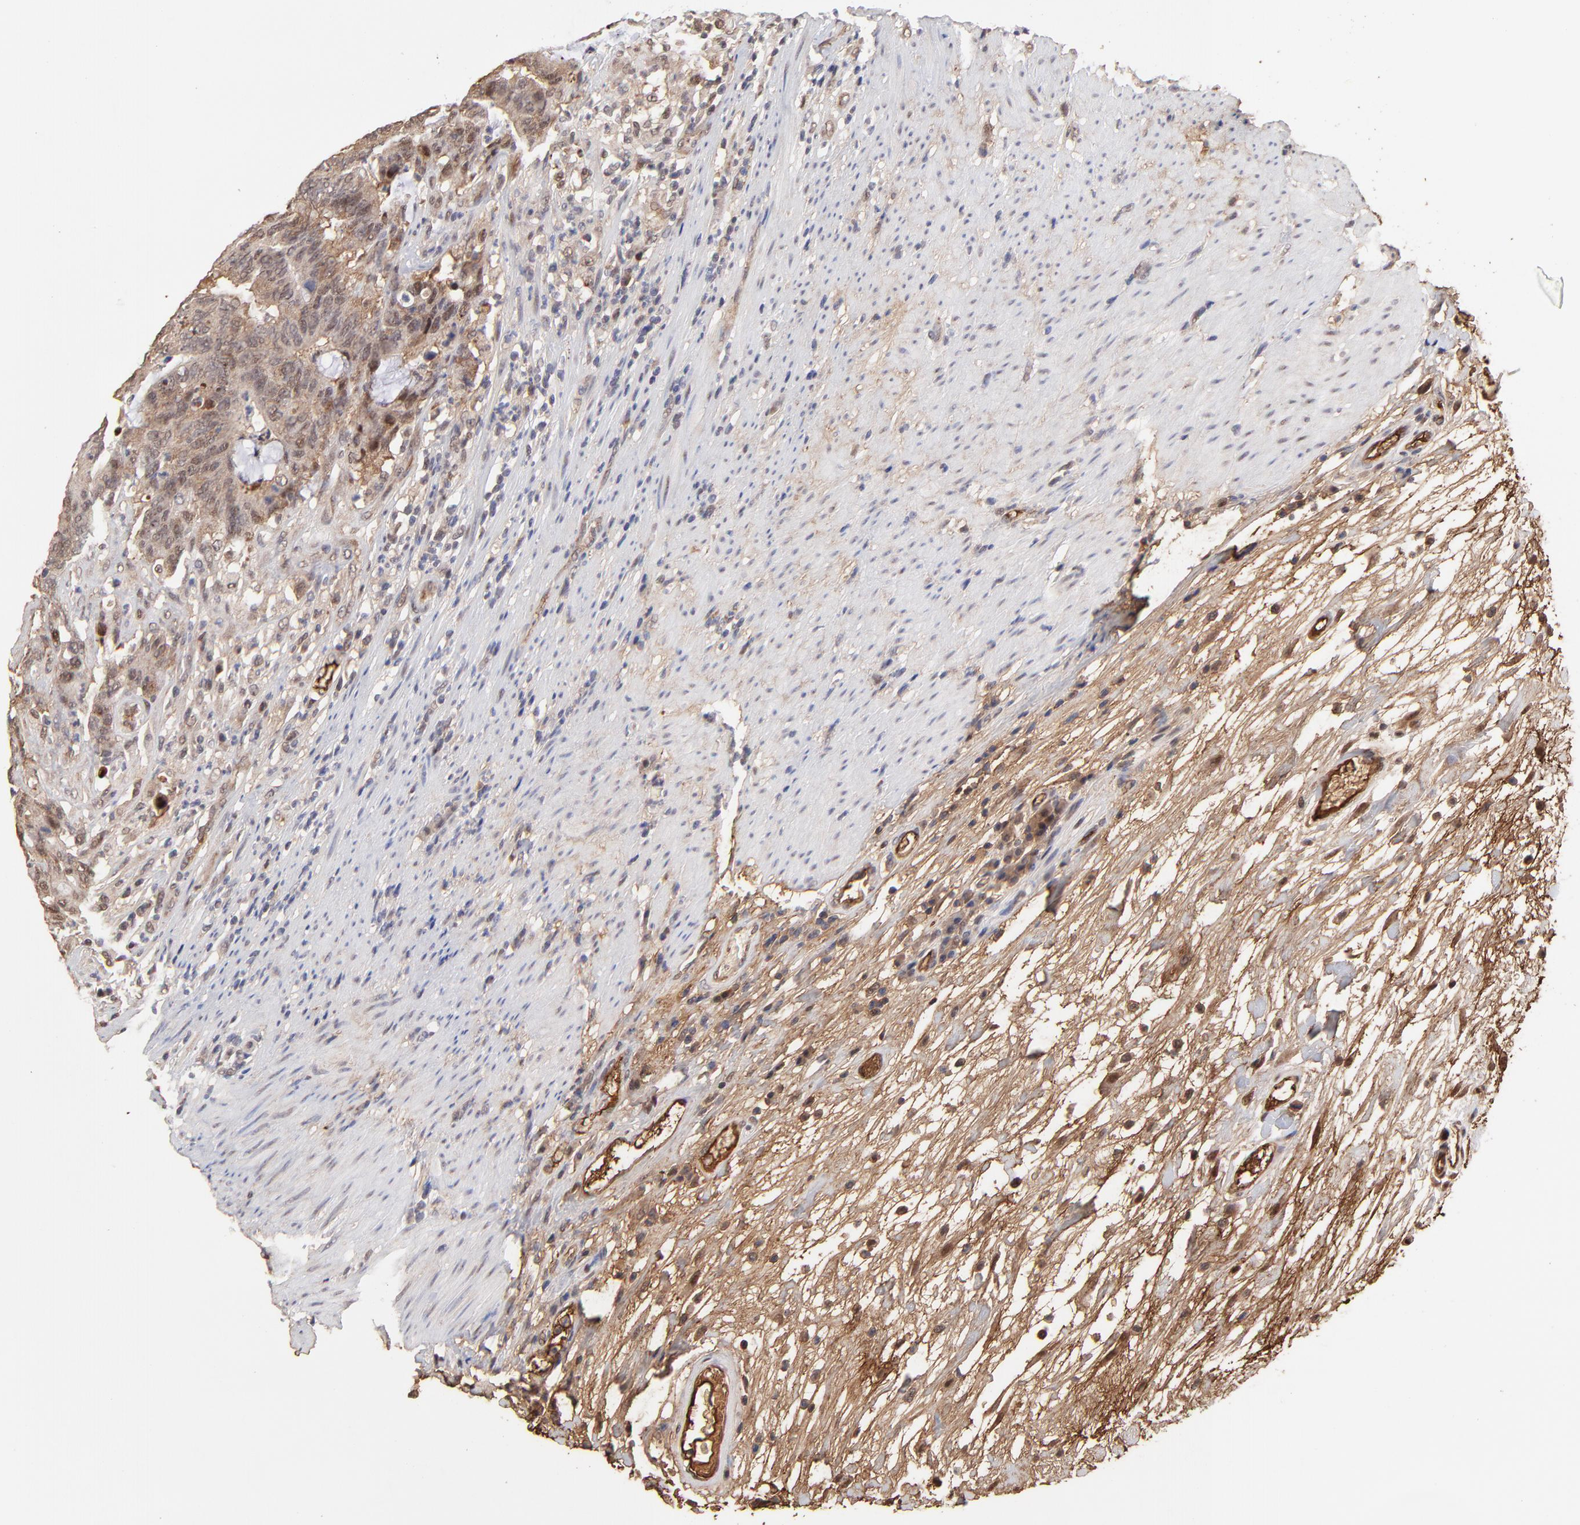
{"staining": {"intensity": "weak", "quantity": "25%-75%", "location": "cytoplasmic/membranous,nuclear"}, "tissue": "colorectal cancer", "cell_type": "Tumor cells", "image_type": "cancer", "snomed": [{"axis": "morphology", "description": "Adenocarcinoma, NOS"}, {"axis": "topography", "description": "Colon"}], "caption": "A low amount of weak cytoplasmic/membranous and nuclear staining is identified in about 25%-75% of tumor cells in adenocarcinoma (colorectal) tissue.", "gene": "PSMD14", "patient": {"sex": "male", "age": 54}}